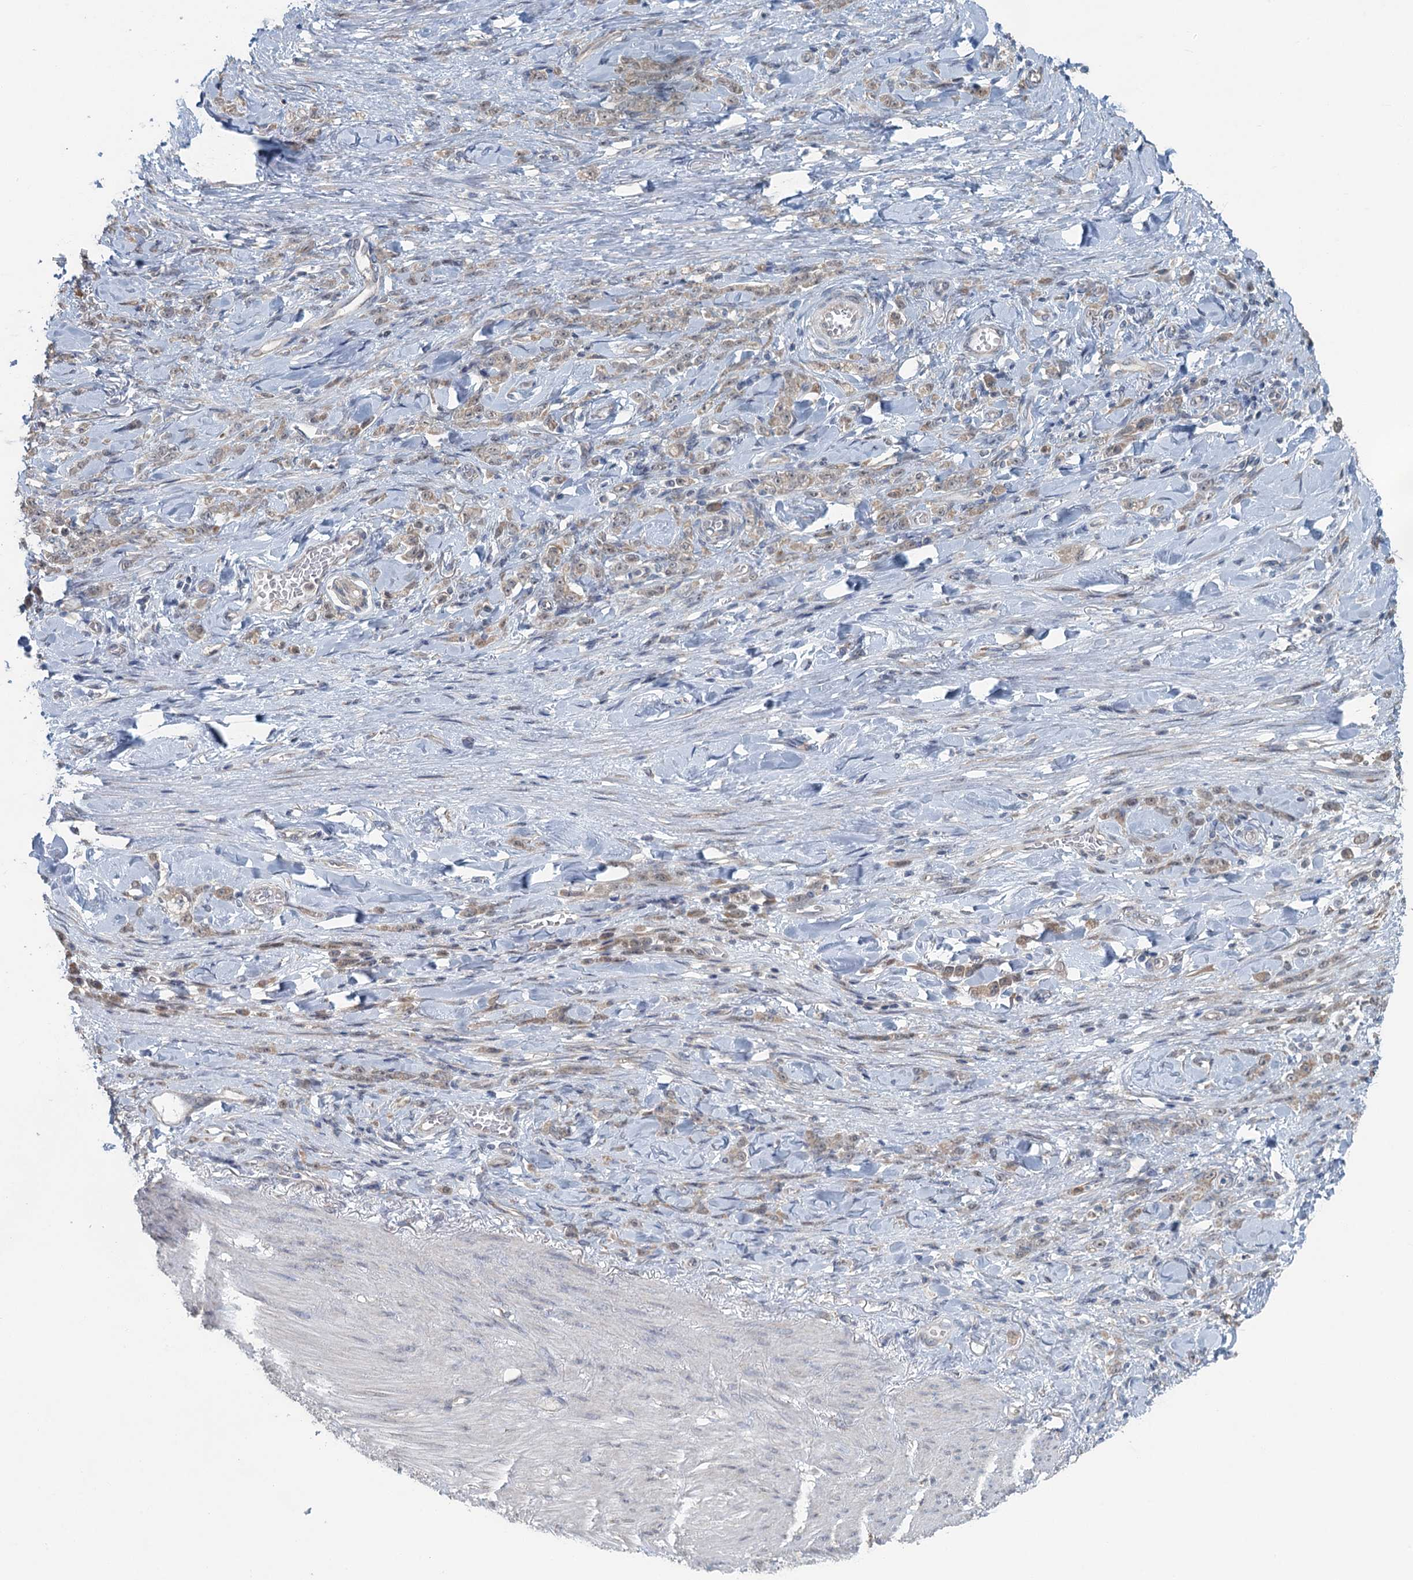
{"staining": {"intensity": "weak", "quantity": ">75%", "location": "cytoplasmic/membranous"}, "tissue": "stomach cancer", "cell_type": "Tumor cells", "image_type": "cancer", "snomed": [{"axis": "morphology", "description": "Normal tissue, NOS"}, {"axis": "morphology", "description": "Adenocarcinoma, NOS"}, {"axis": "topography", "description": "Stomach"}], "caption": "Immunohistochemistry (IHC) of stomach adenocarcinoma exhibits low levels of weak cytoplasmic/membranous staining in approximately >75% of tumor cells.", "gene": "TEX35", "patient": {"sex": "male", "age": 82}}